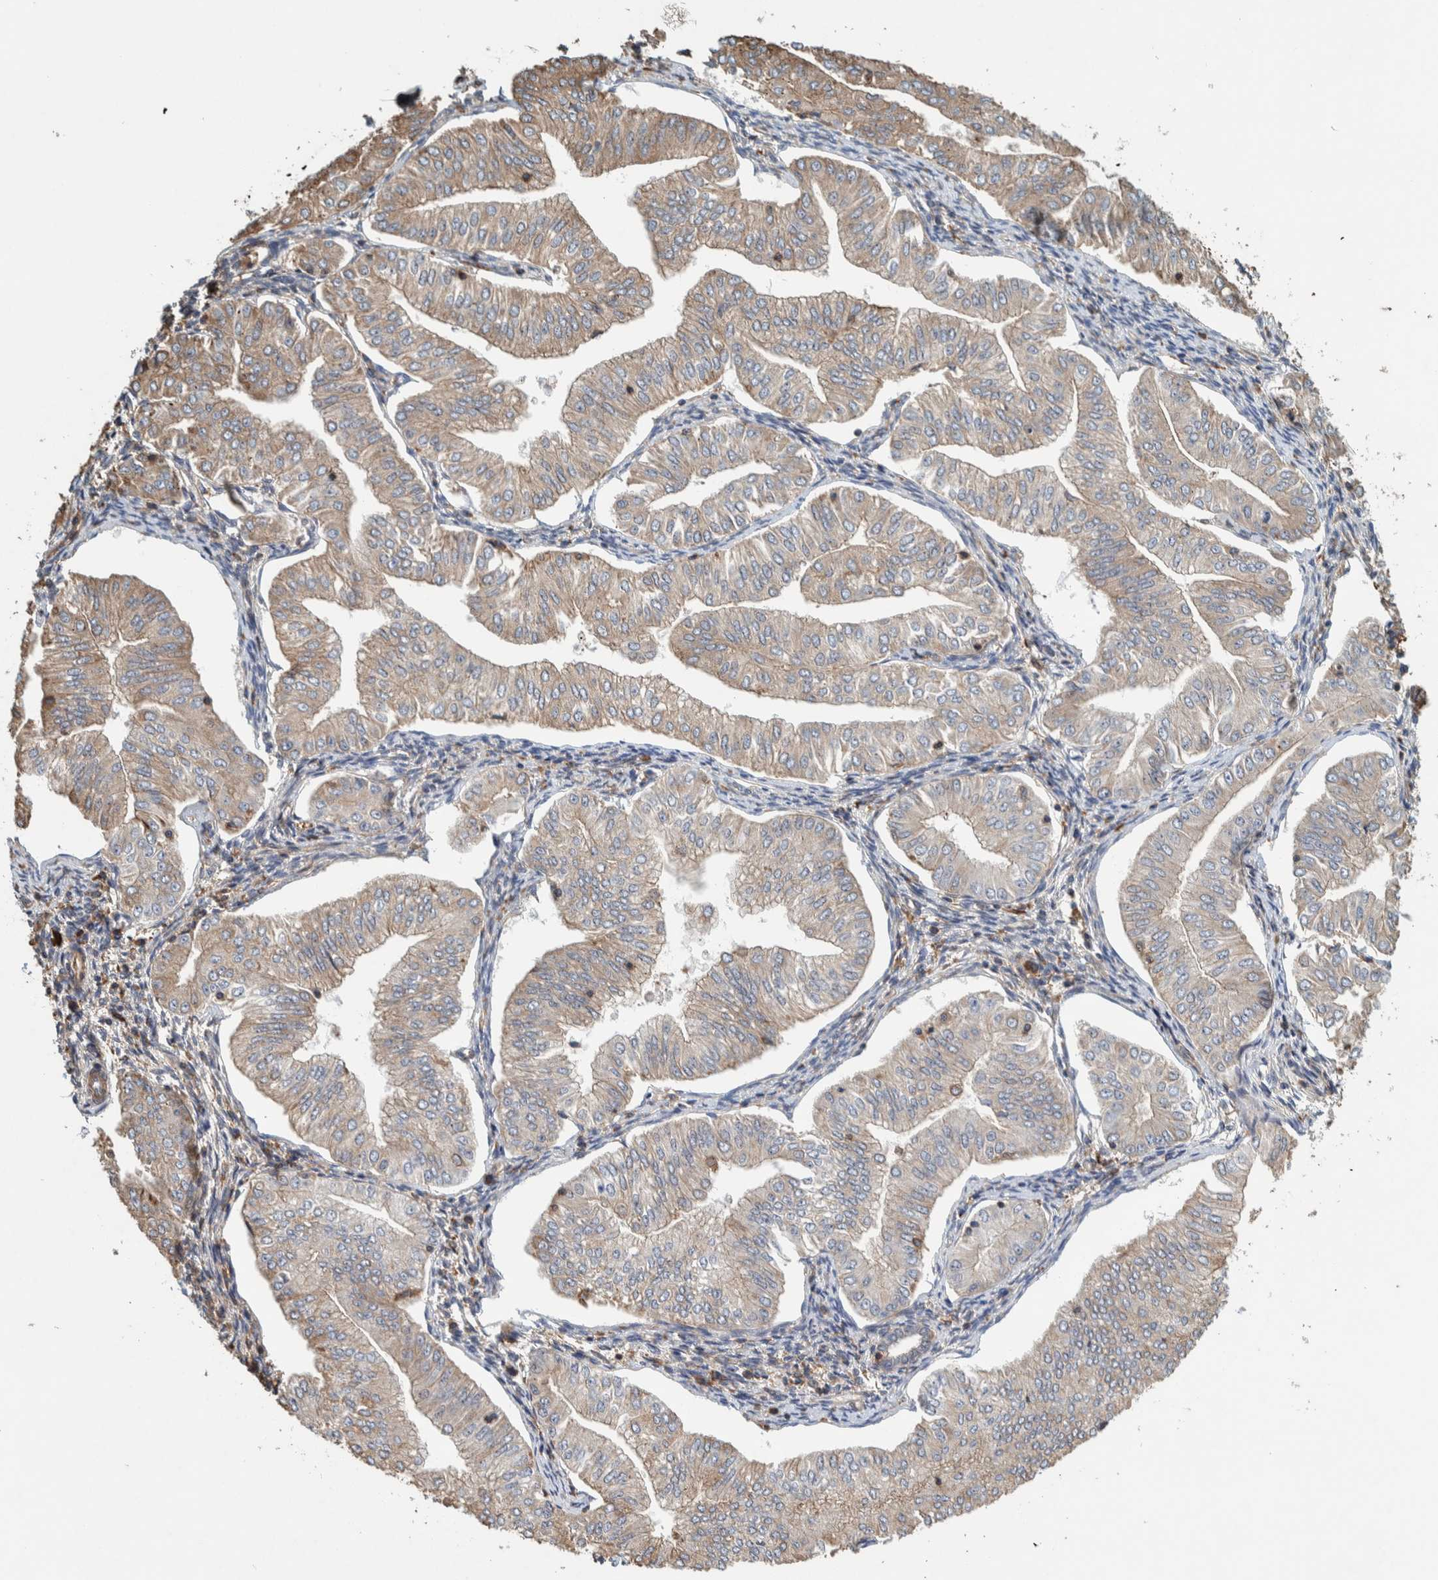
{"staining": {"intensity": "weak", "quantity": ">75%", "location": "cytoplasmic/membranous"}, "tissue": "endometrial cancer", "cell_type": "Tumor cells", "image_type": "cancer", "snomed": [{"axis": "morphology", "description": "Normal tissue, NOS"}, {"axis": "morphology", "description": "Adenocarcinoma, NOS"}, {"axis": "topography", "description": "Endometrium"}], "caption": "The micrograph demonstrates immunohistochemical staining of endometrial cancer. There is weak cytoplasmic/membranous expression is present in approximately >75% of tumor cells.", "gene": "PLA2G3", "patient": {"sex": "female", "age": 53}}